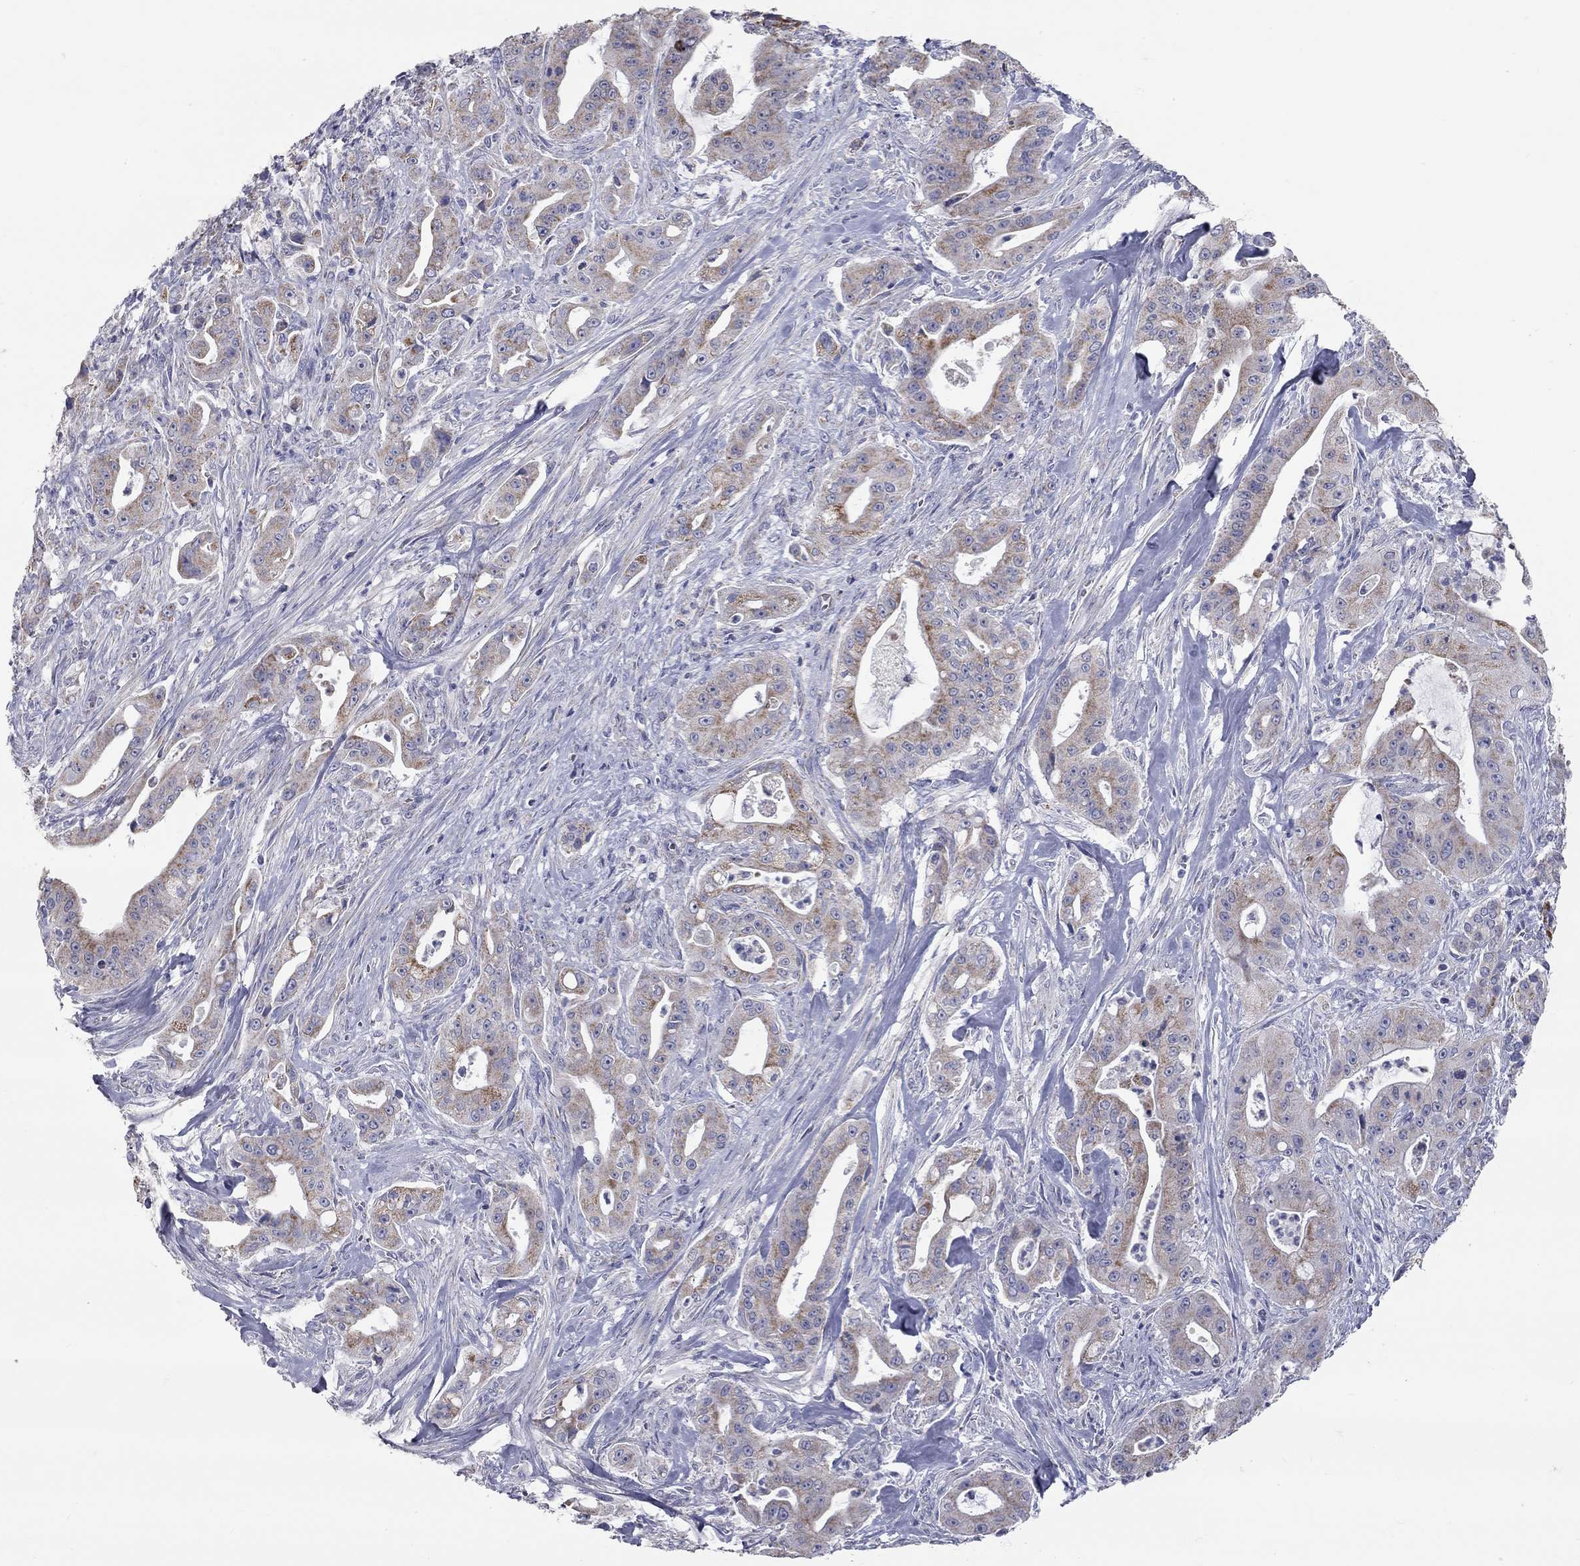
{"staining": {"intensity": "moderate", "quantity": "25%-75%", "location": "cytoplasmic/membranous"}, "tissue": "pancreatic cancer", "cell_type": "Tumor cells", "image_type": "cancer", "snomed": [{"axis": "morphology", "description": "Normal tissue, NOS"}, {"axis": "morphology", "description": "Inflammation, NOS"}, {"axis": "morphology", "description": "Adenocarcinoma, NOS"}, {"axis": "topography", "description": "Pancreas"}], "caption": "The immunohistochemical stain shows moderate cytoplasmic/membranous staining in tumor cells of adenocarcinoma (pancreatic) tissue.", "gene": "CFAP161", "patient": {"sex": "male", "age": 57}}